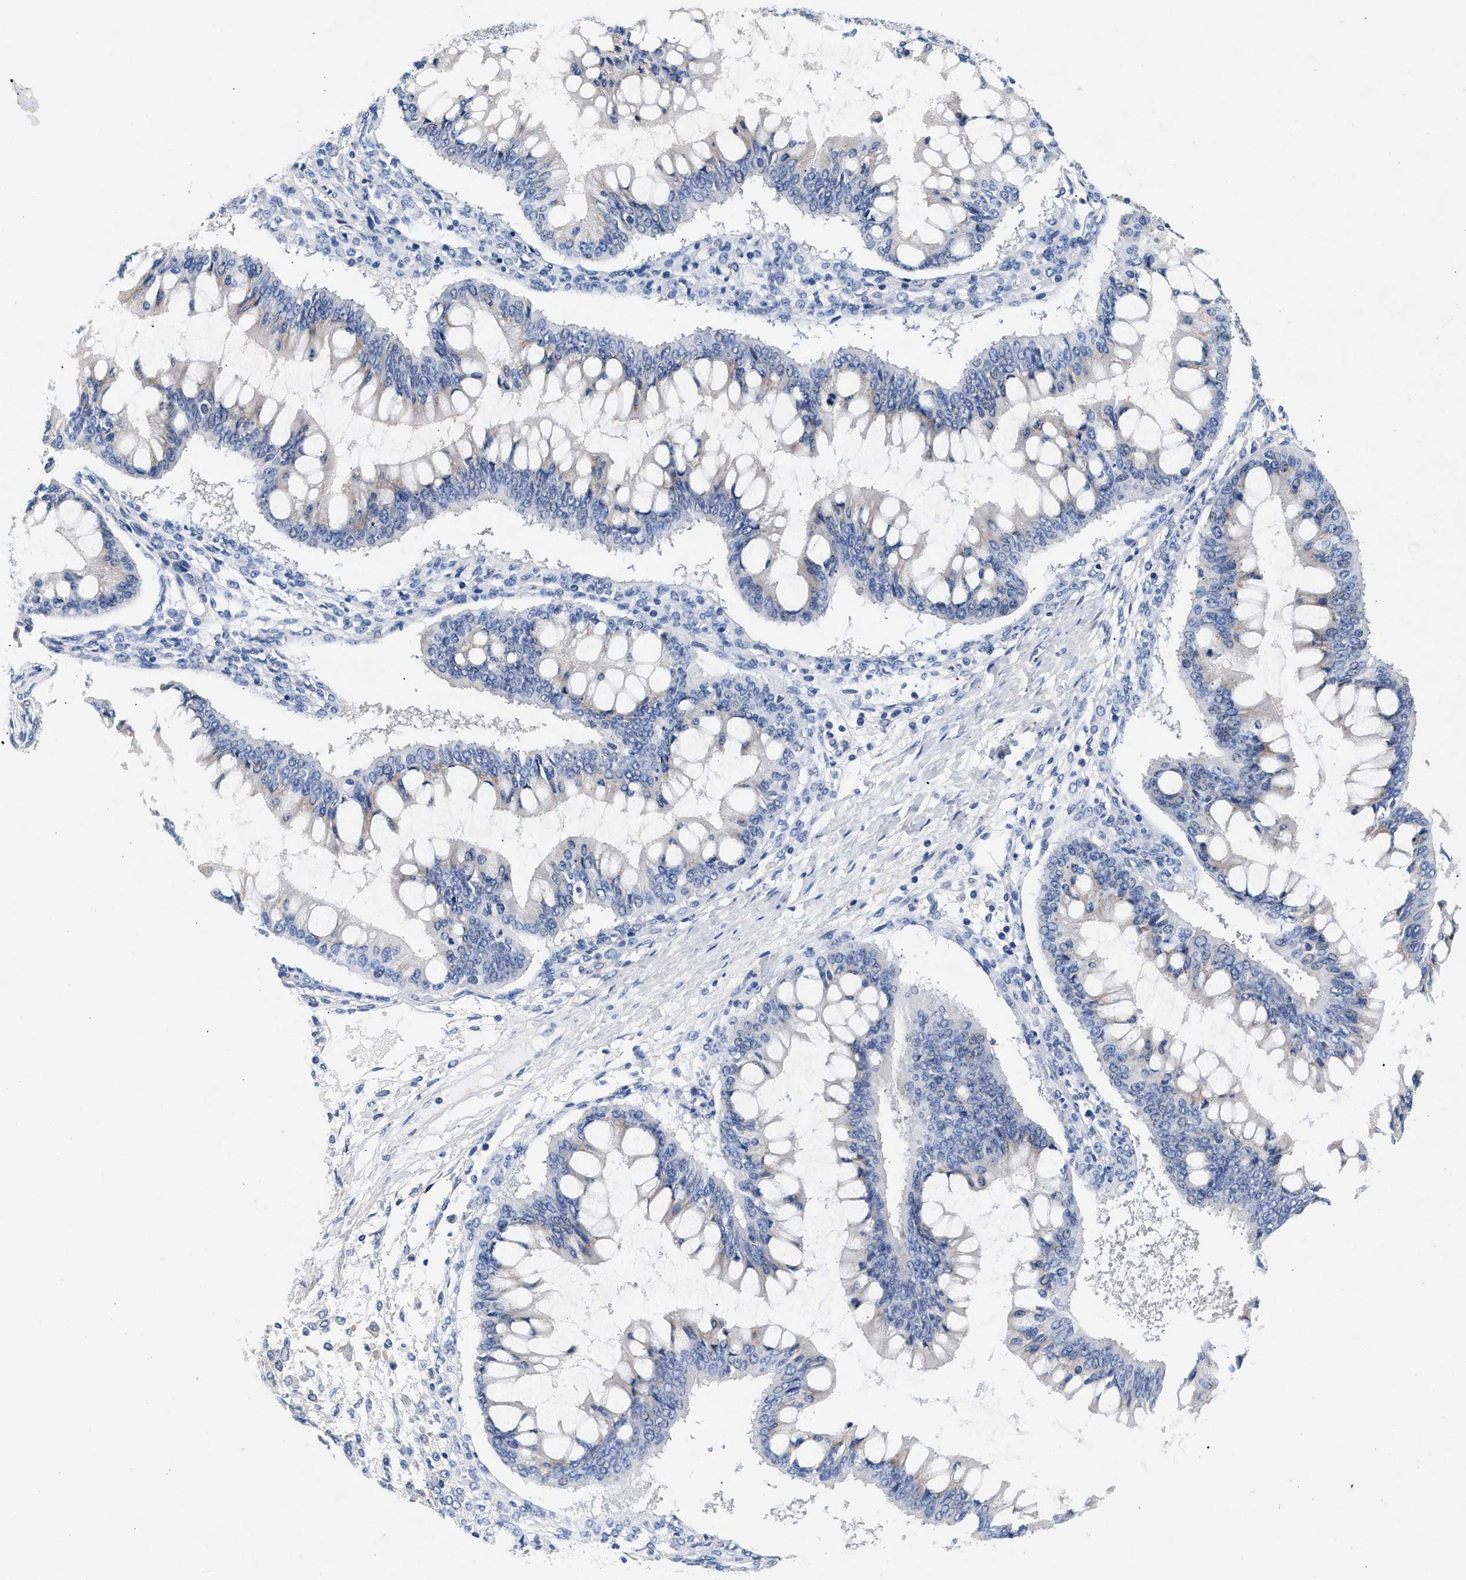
{"staining": {"intensity": "negative", "quantity": "none", "location": "none"}, "tissue": "ovarian cancer", "cell_type": "Tumor cells", "image_type": "cancer", "snomed": [{"axis": "morphology", "description": "Cystadenocarcinoma, mucinous, NOS"}, {"axis": "topography", "description": "Ovary"}], "caption": "A micrograph of ovarian mucinous cystadenocarcinoma stained for a protein shows no brown staining in tumor cells.", "gene": "GNAI3", "patient": {"sex": "female", "age": 73}}